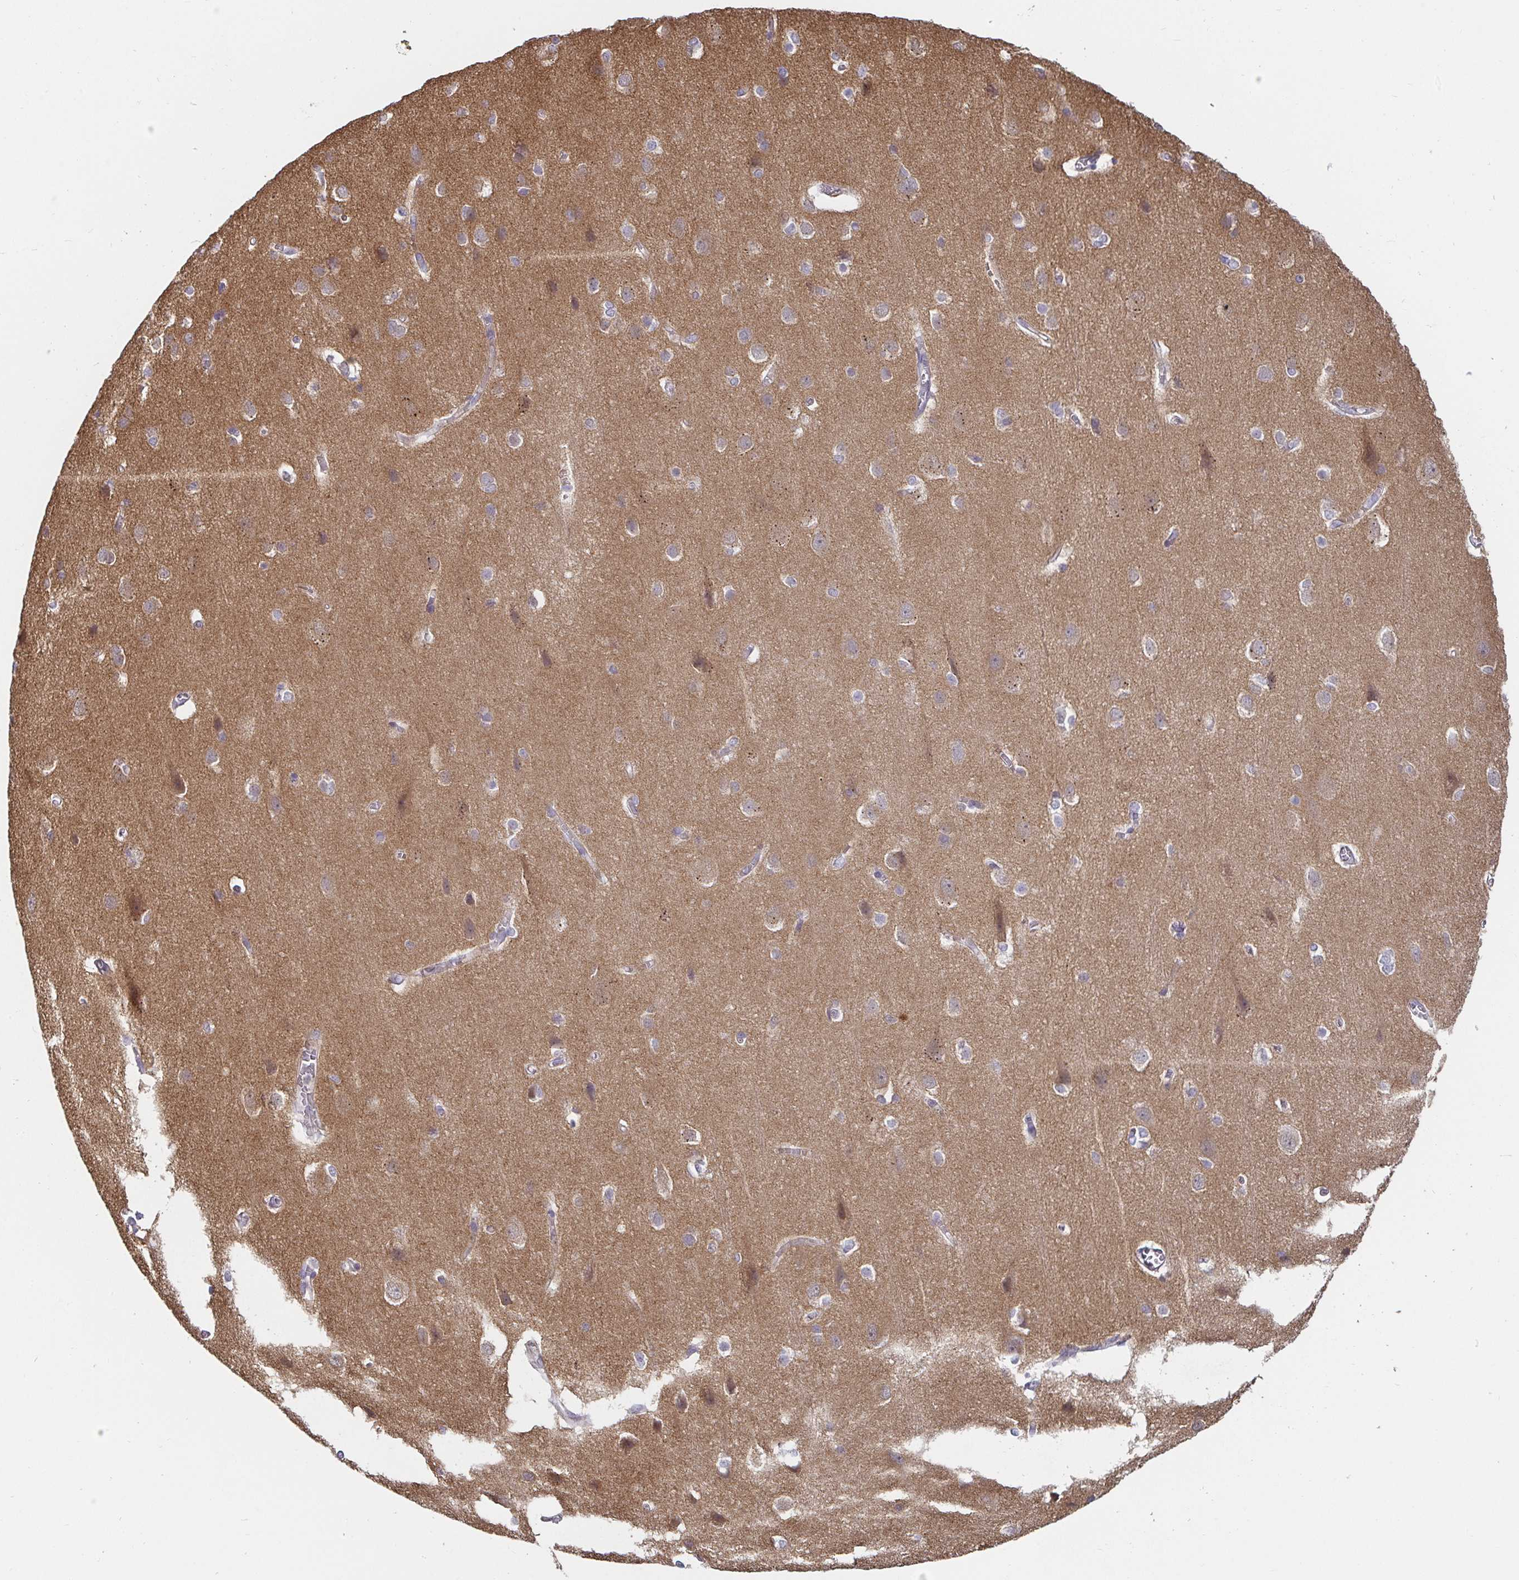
{"staining": {"intensity": "negative", "quantity": "none", "location": "none"}, "tissue": "cerebral cortex", "cell_type": "Endothelial cells", "image_type": "normal", "snomed": [{"axis": "morphology", "description": "Normal tissue, NOS"}, {"axis": "topography", "description": "Cerebral cortex"}], "caption": "This is an IHC image of unremarkable cerebral cortex. There is no staining in endothelial cells.", "gene": "CDH18", "patient": {"sex": "male", "age": 37}}